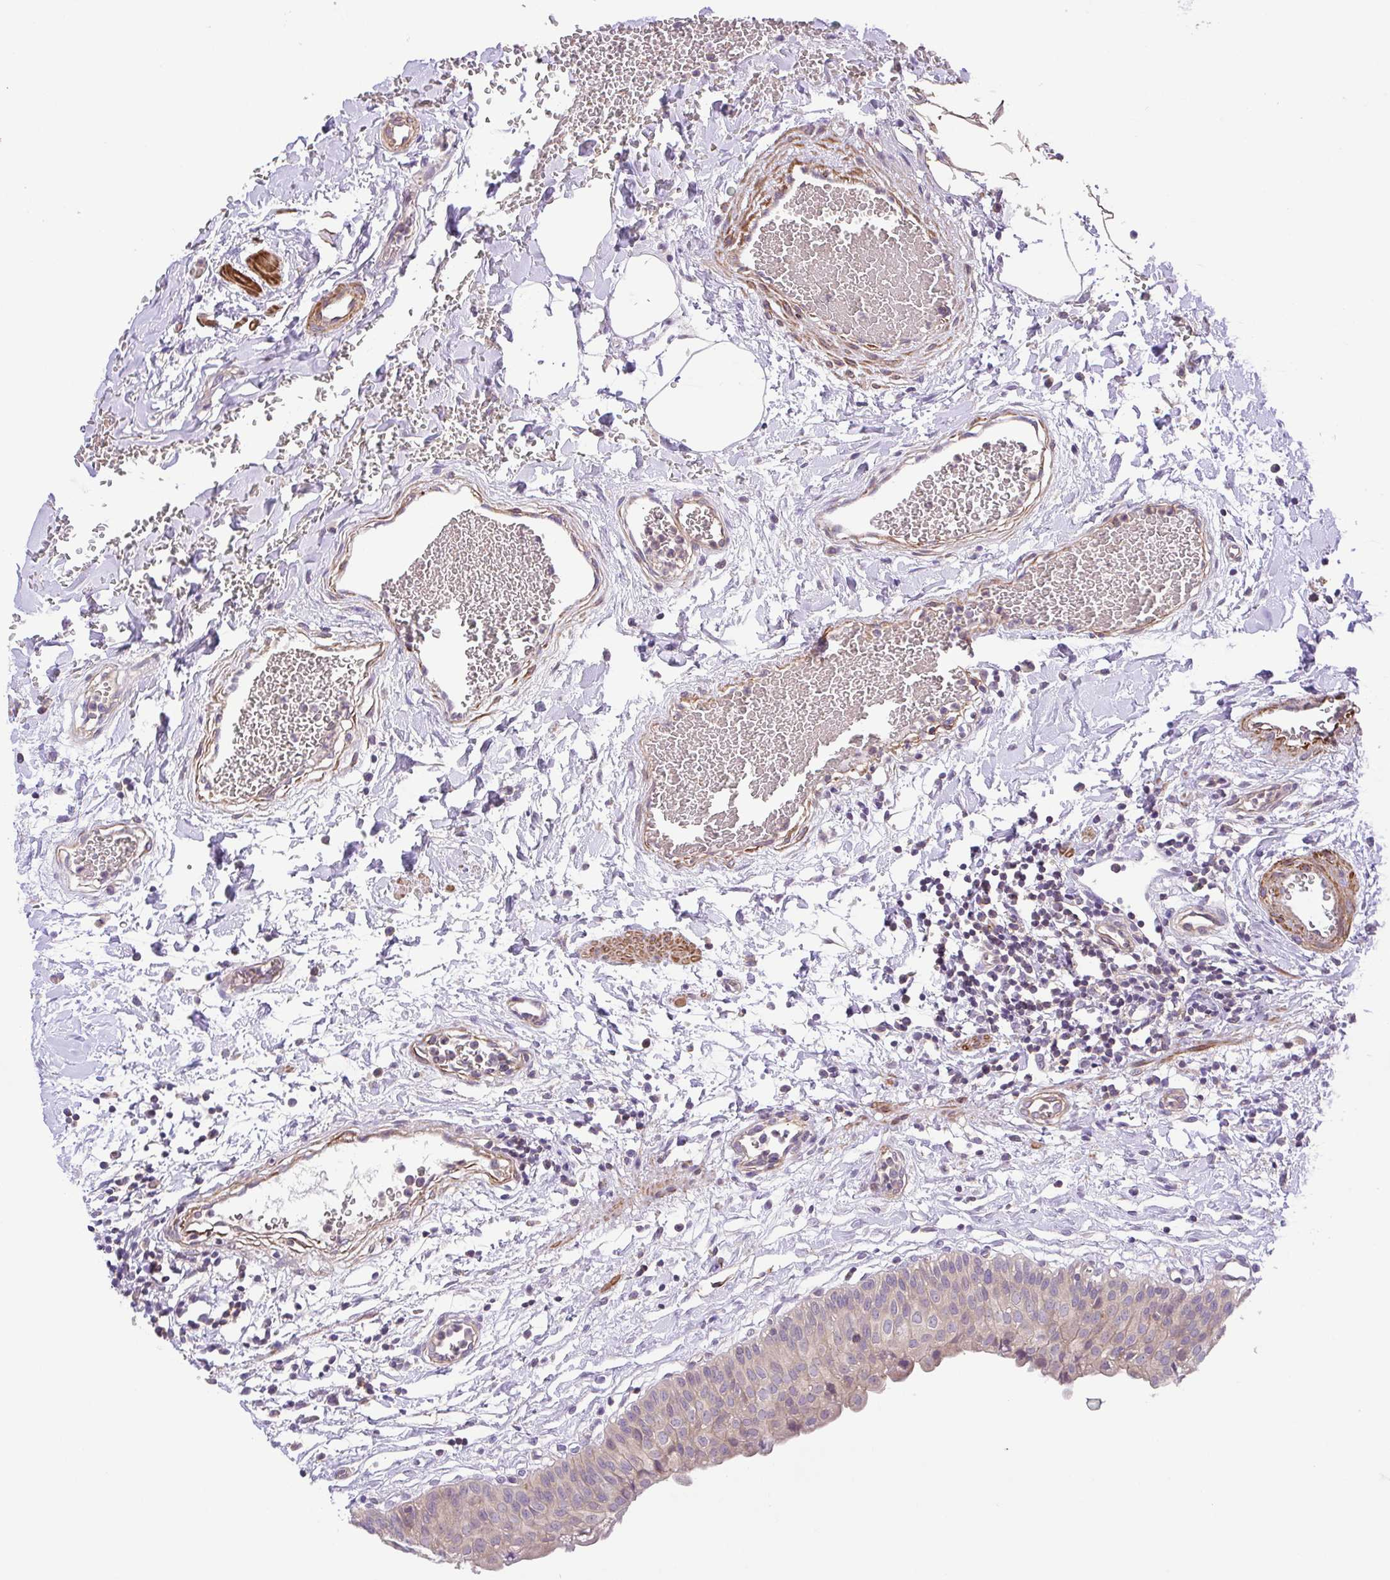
{"staining": {"intensity": "weak", "quantity": "25%-75%", "location": "cytoplasmic/membranous"}, "tissue": "urinary bladder", "cell_type": "Urothelial cells", "image_type": "normal", "snomed": [{"axis": "morphology", "description": "Normal tissue, NOS"}, {"axis": "topography", "description": "Urinary bladder"}], "caption": "Immunohistochemical staining of benign urinary bladder demonstrates 25%-75% levels of weak cytoplasmic/membranous protein expression in about 25%-75% of urothelial cells. (IHC, brightfield microscopy, high magnification).", "gene": "IDE", "patient": {"sex": "male", "age": 55}}